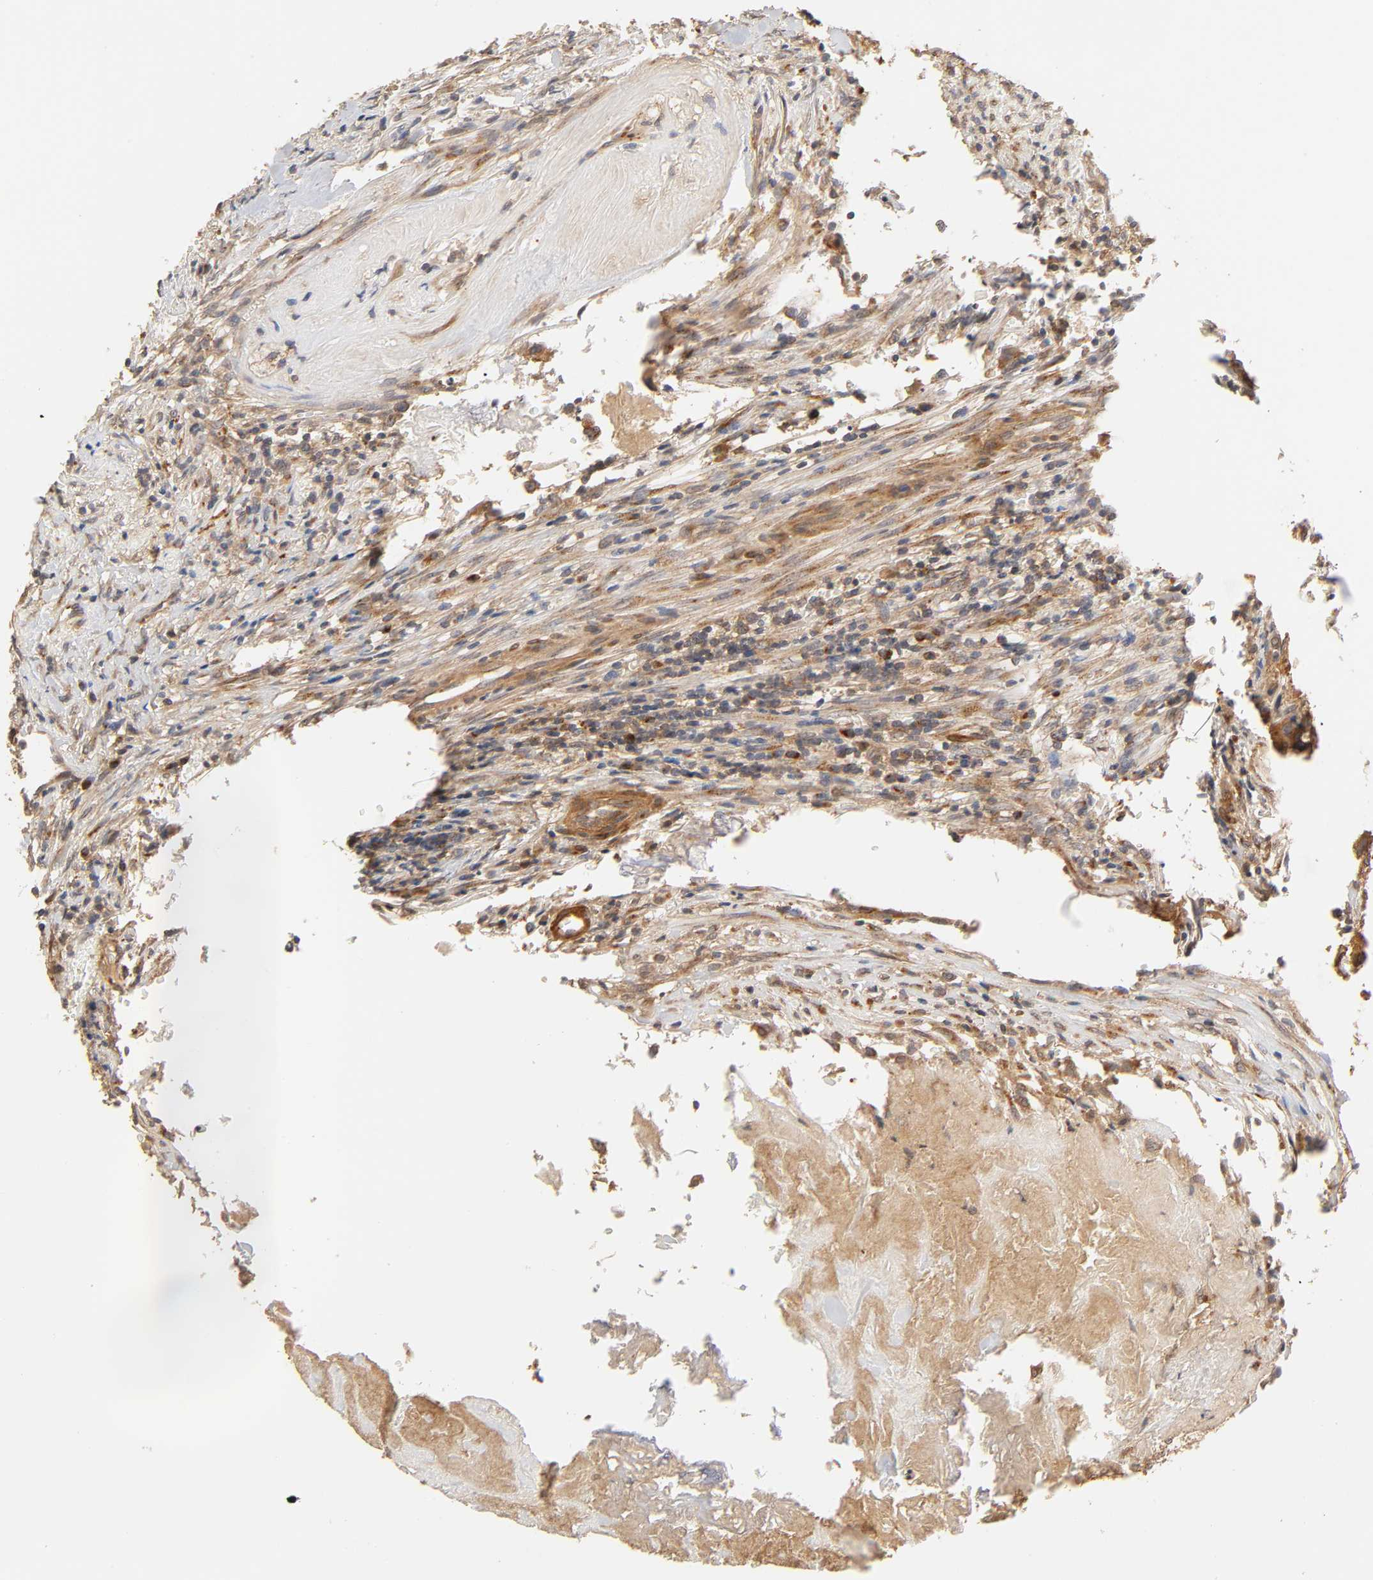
{"staining": {"intensity": "moderate", "quantity": ">75%", "location": "cytoplasmic/membranous"}, "tissue": "urothelial cancer", "cell_type": "Tumor cells", "image_type": "cancer", "snomed": [{"axis": "morphology", "description": "Urothelial carcinoma, High grade"}, {"axis": "topography", "description": "Urinary bladder"}], "caption": "Immunohistochemical staining of urothelial cancer demonstrates medium levels of moderate cytoplasmic/membranous protein positivity in approximately >75% of tumor cells.", "gene": "EPS8", "patient": {"sex": "female", "age": 81}}